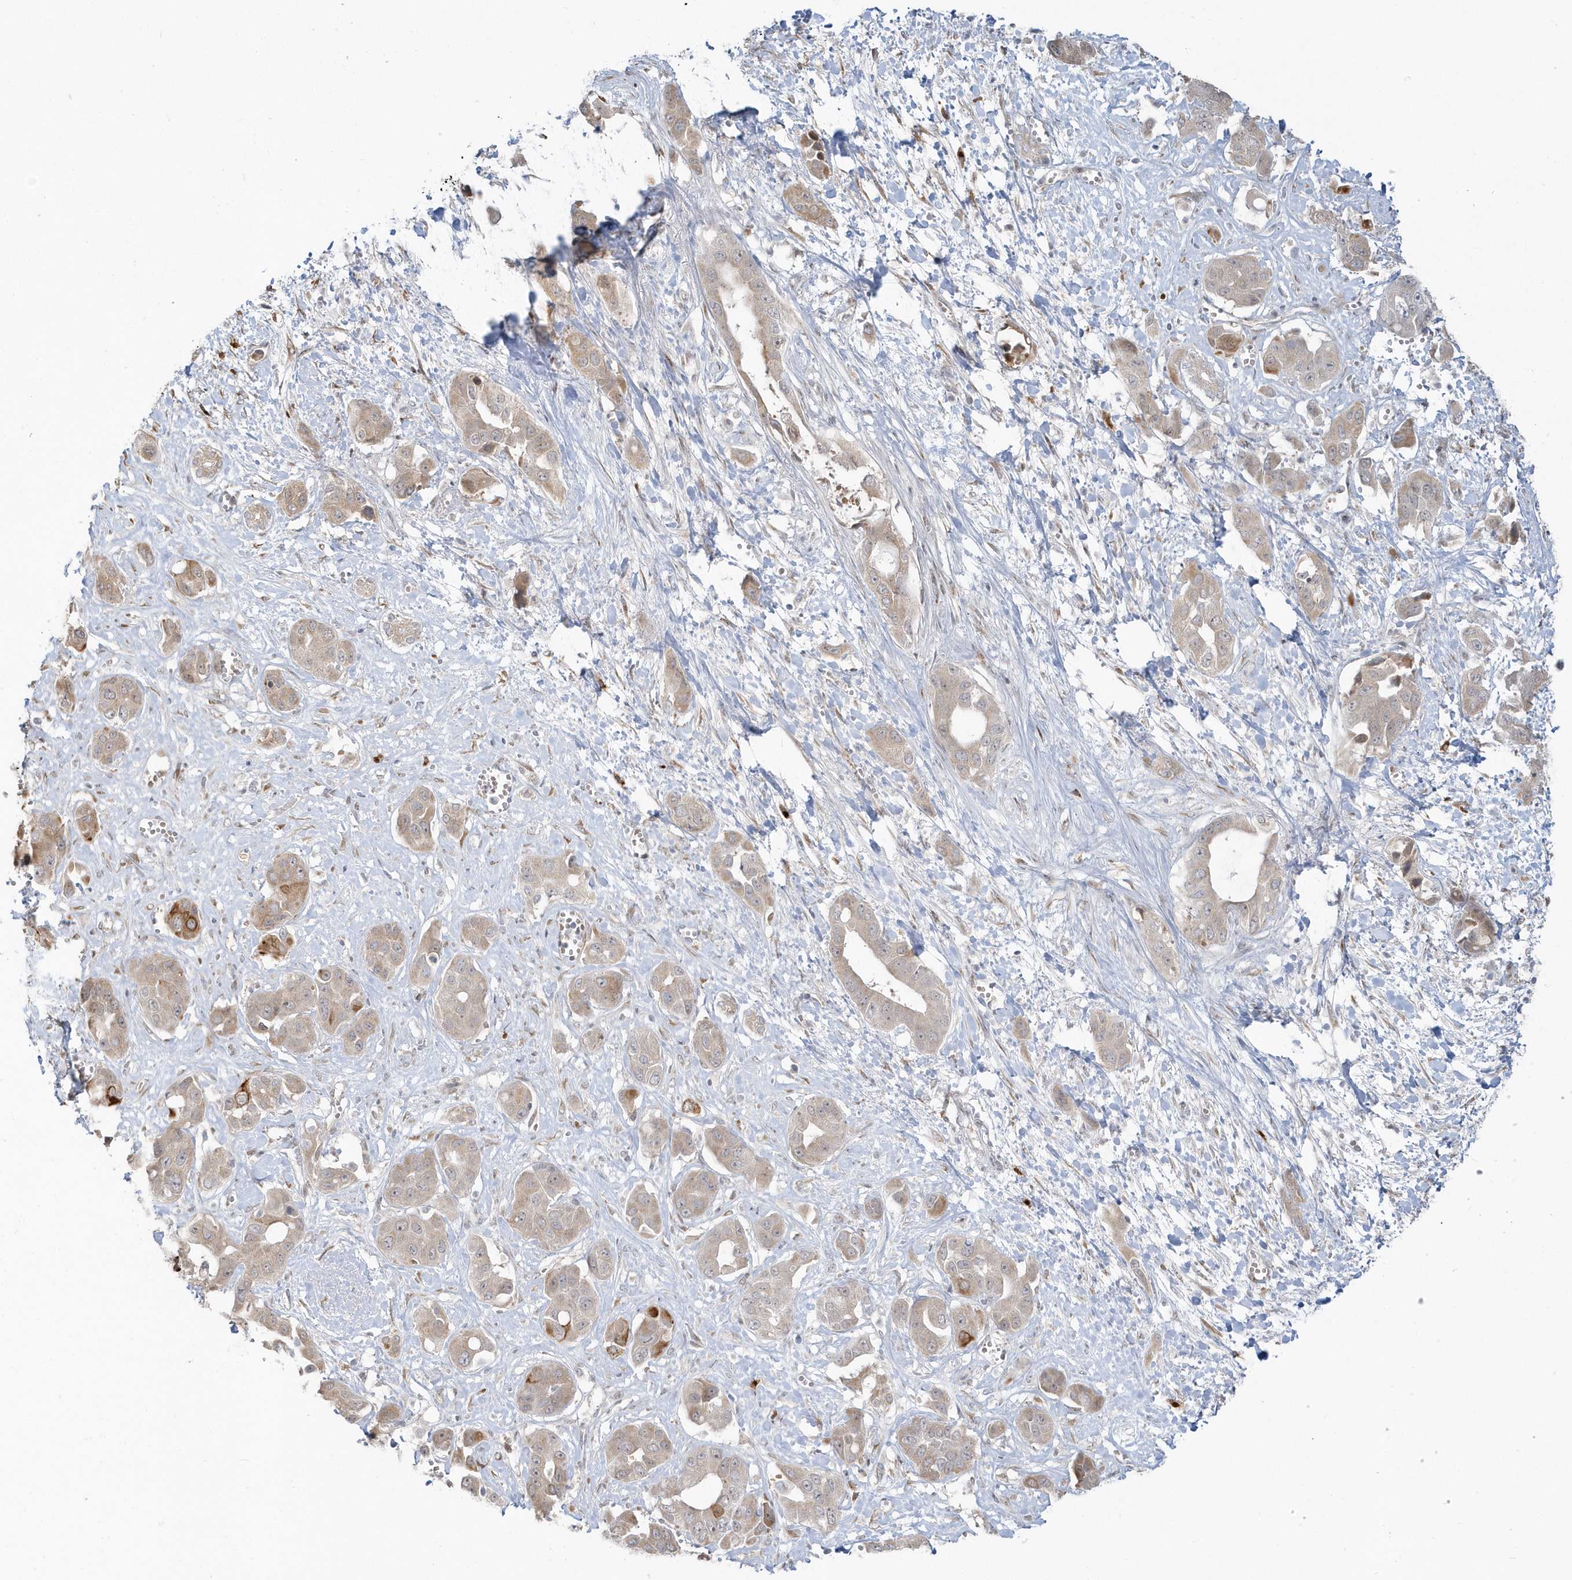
{"staining": {"intensity": "strong", "quantity": "<25%", "location": "cytoplasmic/membranous"}, "tissue": "liver cancer", "cell_type": "Tumor cells", "image_type": "cancer", "snomed": [{"axis": "morphology", "description": "Cholangiocarcinoma"}, {"axis": "topography", "description": "Liver"}], "caption": "Brown immunohistochemical staining in liver cancer shows strong cytoplasmic/membranous positivity in about <25% of tumor cells.", "gene": "DHFR", "patient": {"sex": "female", "age": 52}}